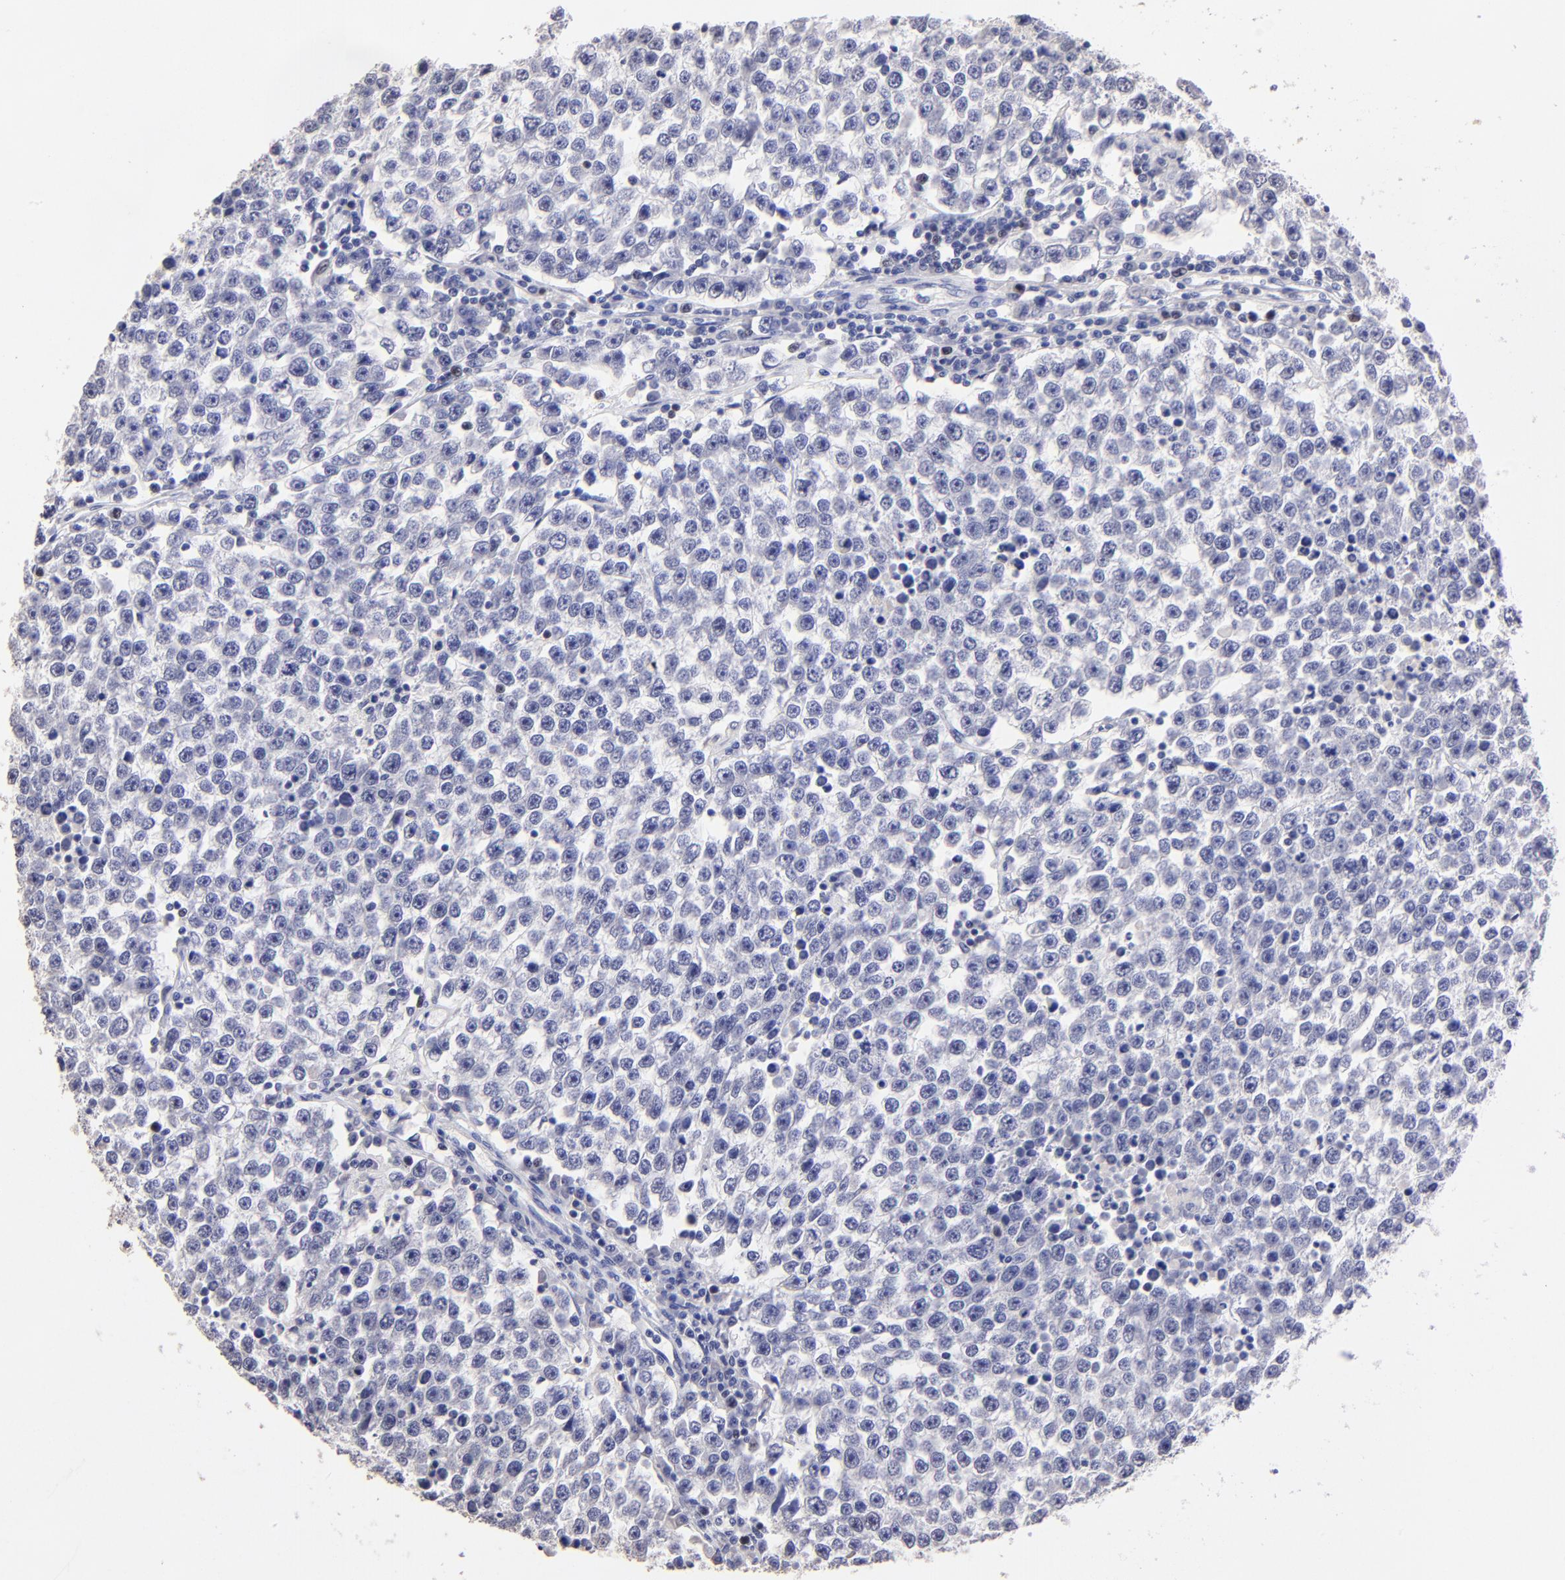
{"staining": {"intensity": "negative", "quantity": "none", "location": "none"}, "tissue": "testis cancer", "cell_type": "Tumor cells", "image_type": "cancer", "snomed": [{"axis": "morphology", "description": "Seminoma, NOS"}, {"axis": "topography", "description": "Testis"}], "caption": "An image of testis seminoma stained for a protein shows no brown staining in tumor cells.", "gene": "DNMT1", "patient": {"sex": "male", "age": 36}}